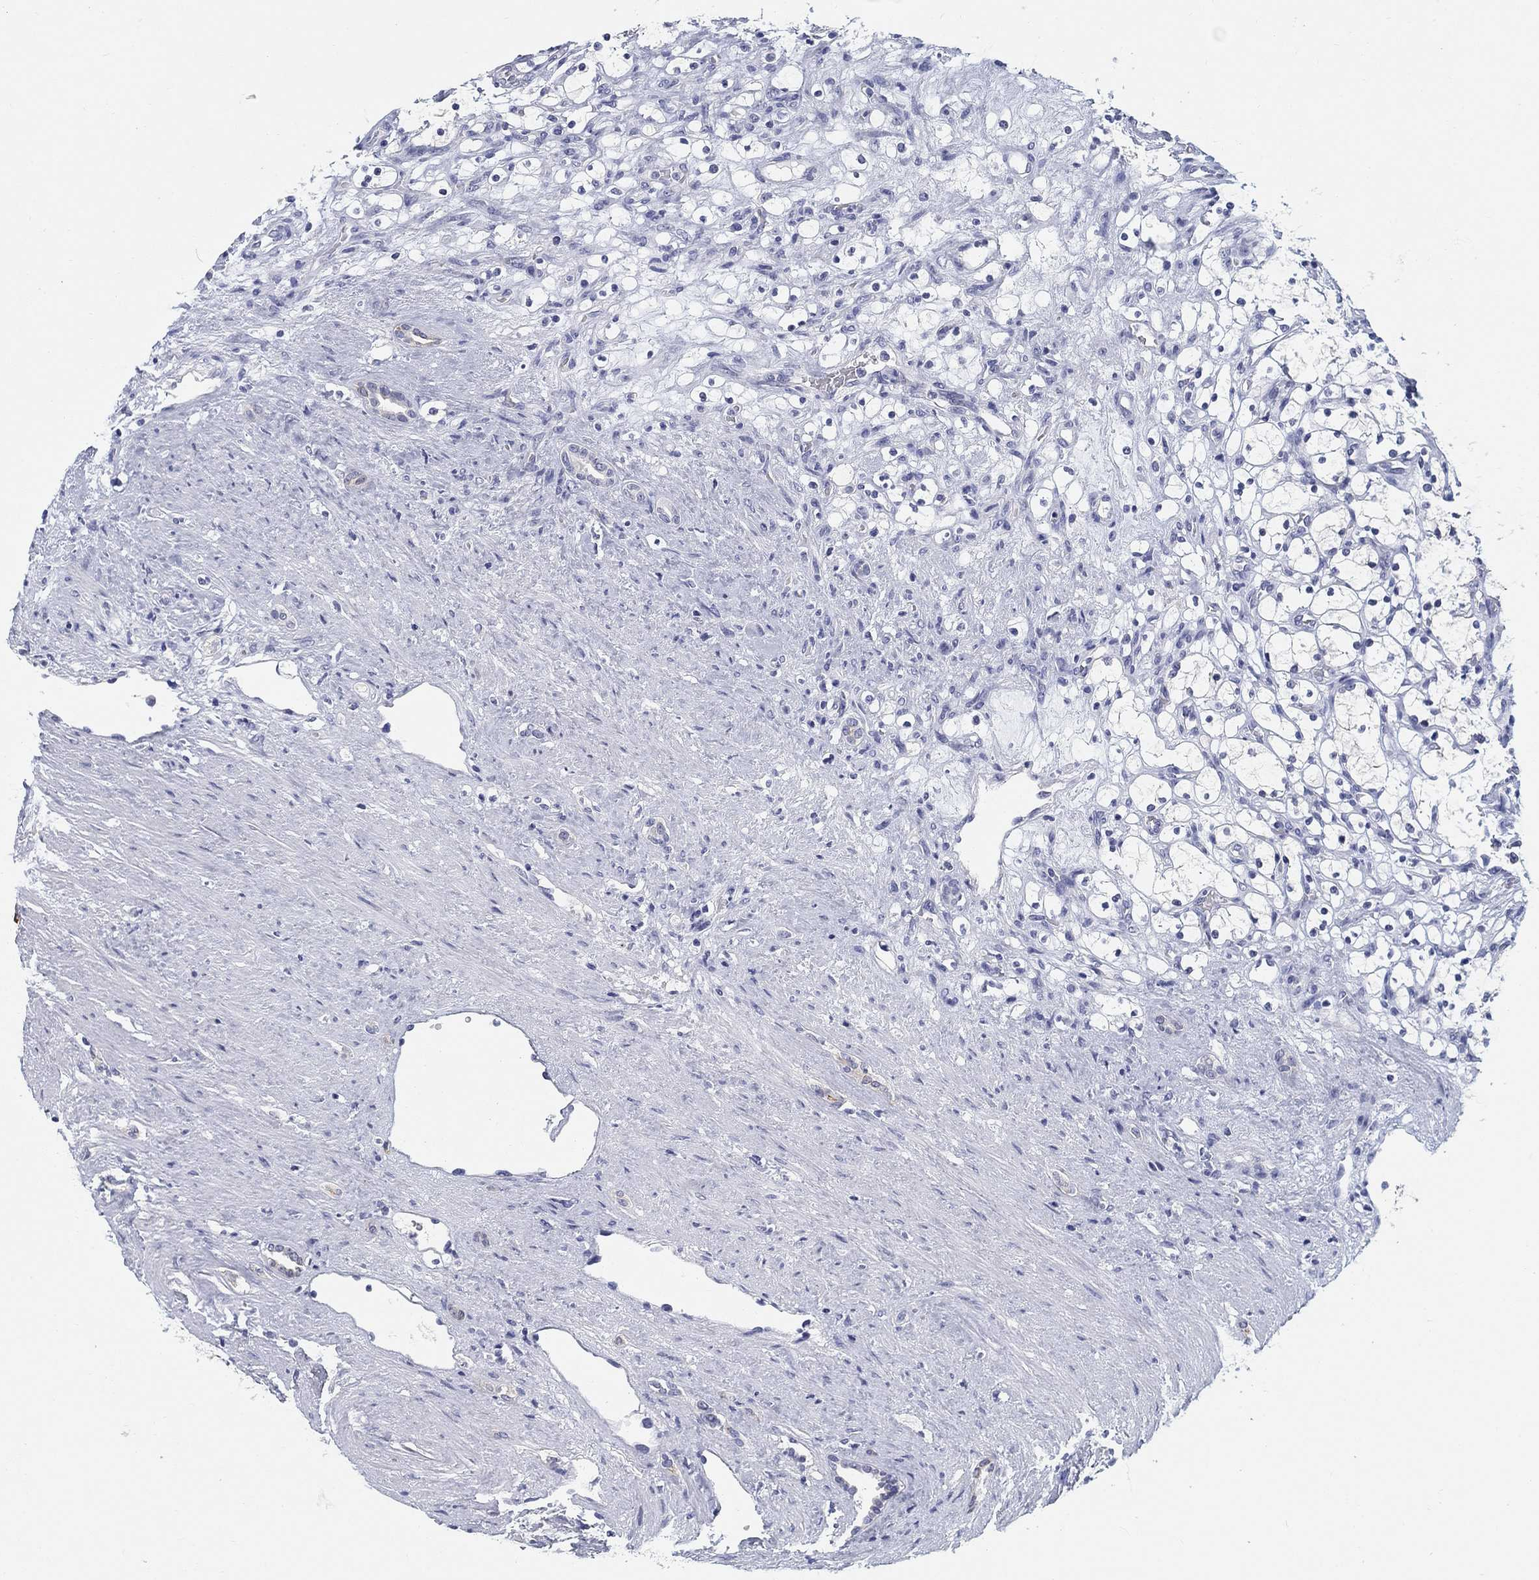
{"staining": {"intensity": "negative", "quantity": "none", "location": "none"}, "tissue": "renal cancer", "cell_type": "Tumor cells", "image_type": "cancer", "snomed": [{"axis": "morphology", "description": "Adenocarcinoma, NOS"}, {"axis": "topography", "description": "Kidney"}], "caption": "Tumor cells are negative for protein expression in human renal adenocarcinoma. (Stains: DAB immunohistochemistry (IHC) with hematoxylin counter stain, Microscopy: brightfield microscopy at high magnification).", "gene": "CLUL1", "patient": {"sex": "female", "age": 69}}